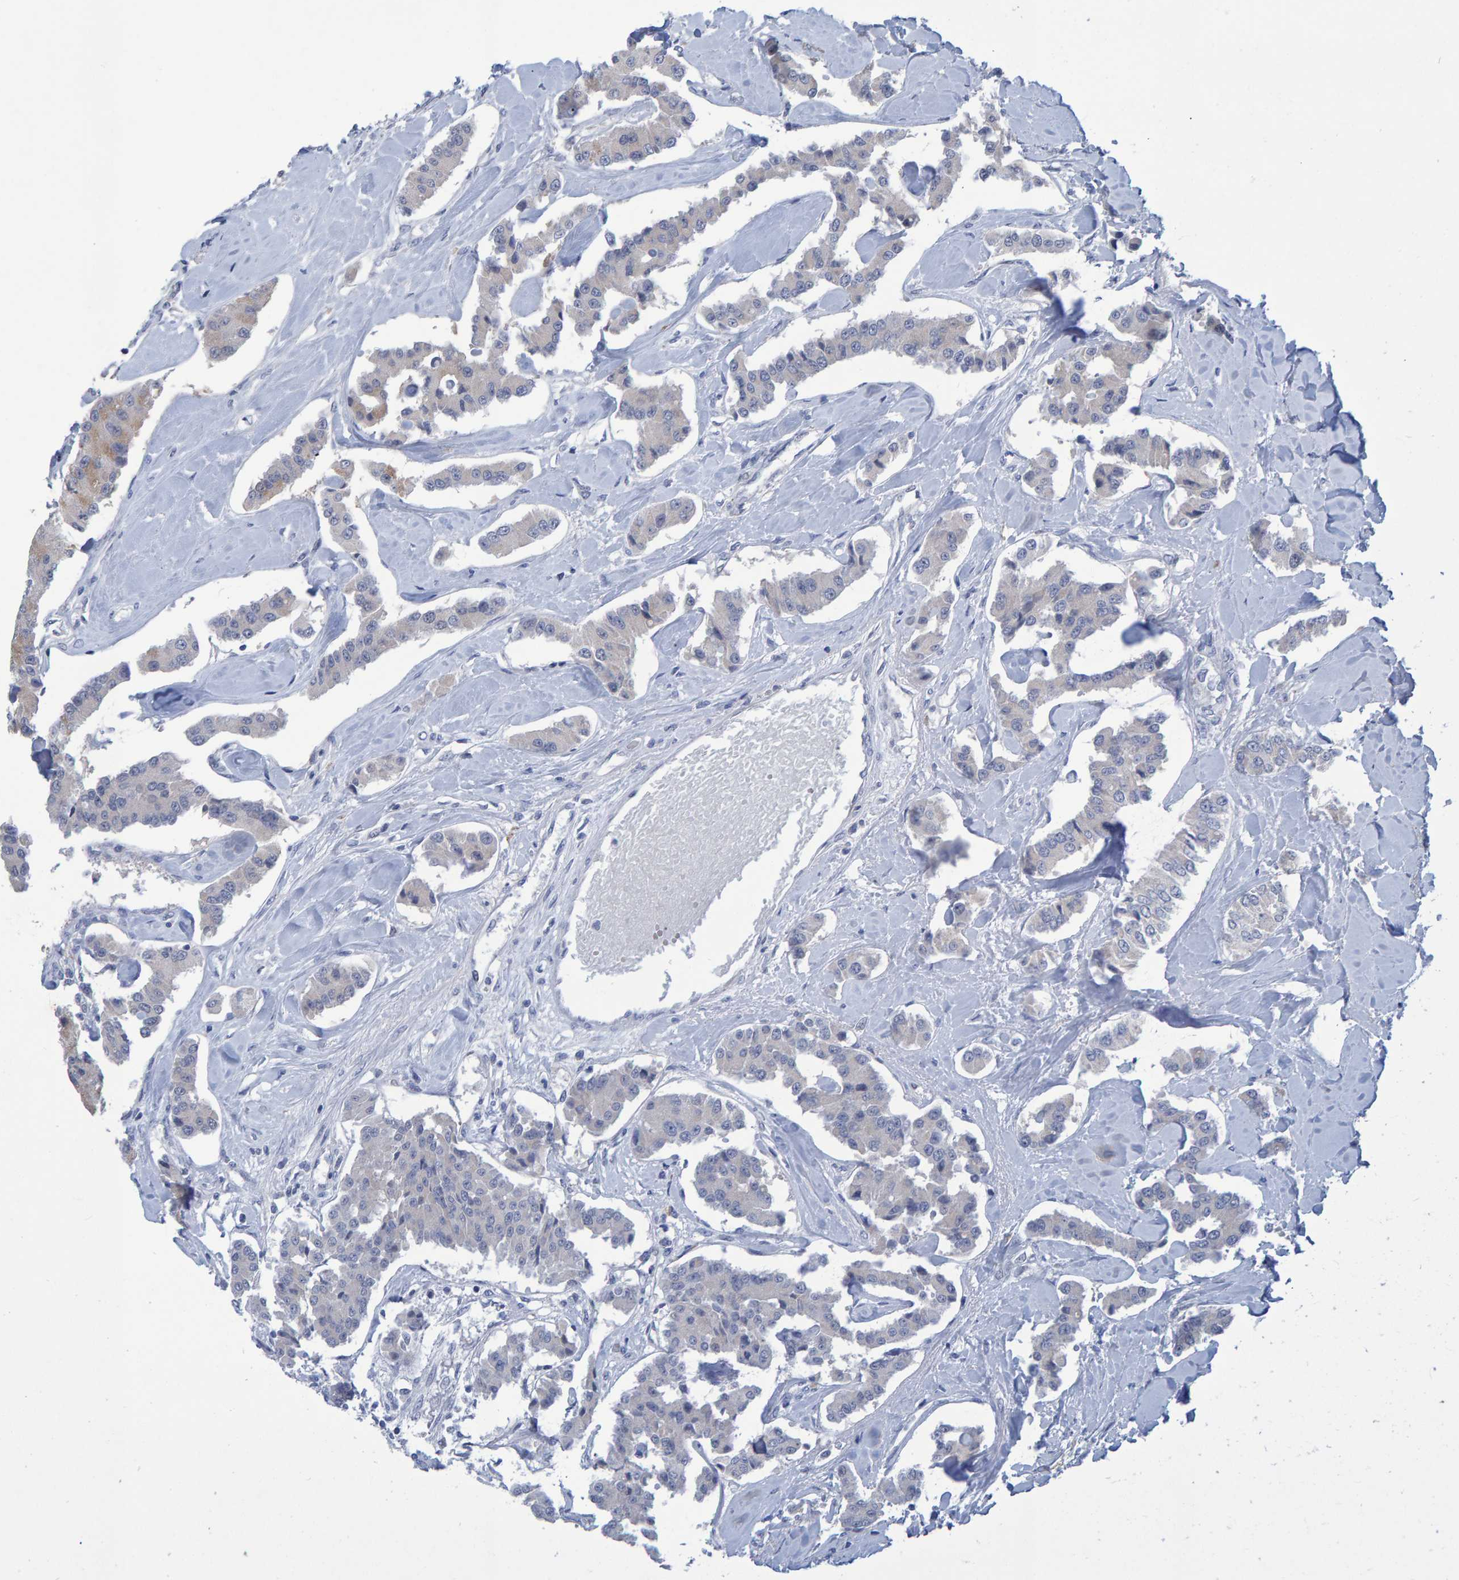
{"staining": {"intensity": "negative", "quantity": "none", "location": "none"}, "tissue": "carcinoid", "cell_type": "Tumor cells", "image_type": "cancer", "snomed": [{"axis": "morphology", "description": "Carcinoid, malignant, NOS"}, {"axis": "topography", "description": "Pancreas"}], "caption": "IHC histopathology image of neoplastic tissue: carcinoid stained with DAB (3,3'-diaminobenzidine) shows no significant protein staining in tumor cells. (DAB IHC with hematoxylin counter stain).", "gene": "PROCA1", "patient": {"sex": "male", "age": 41}}